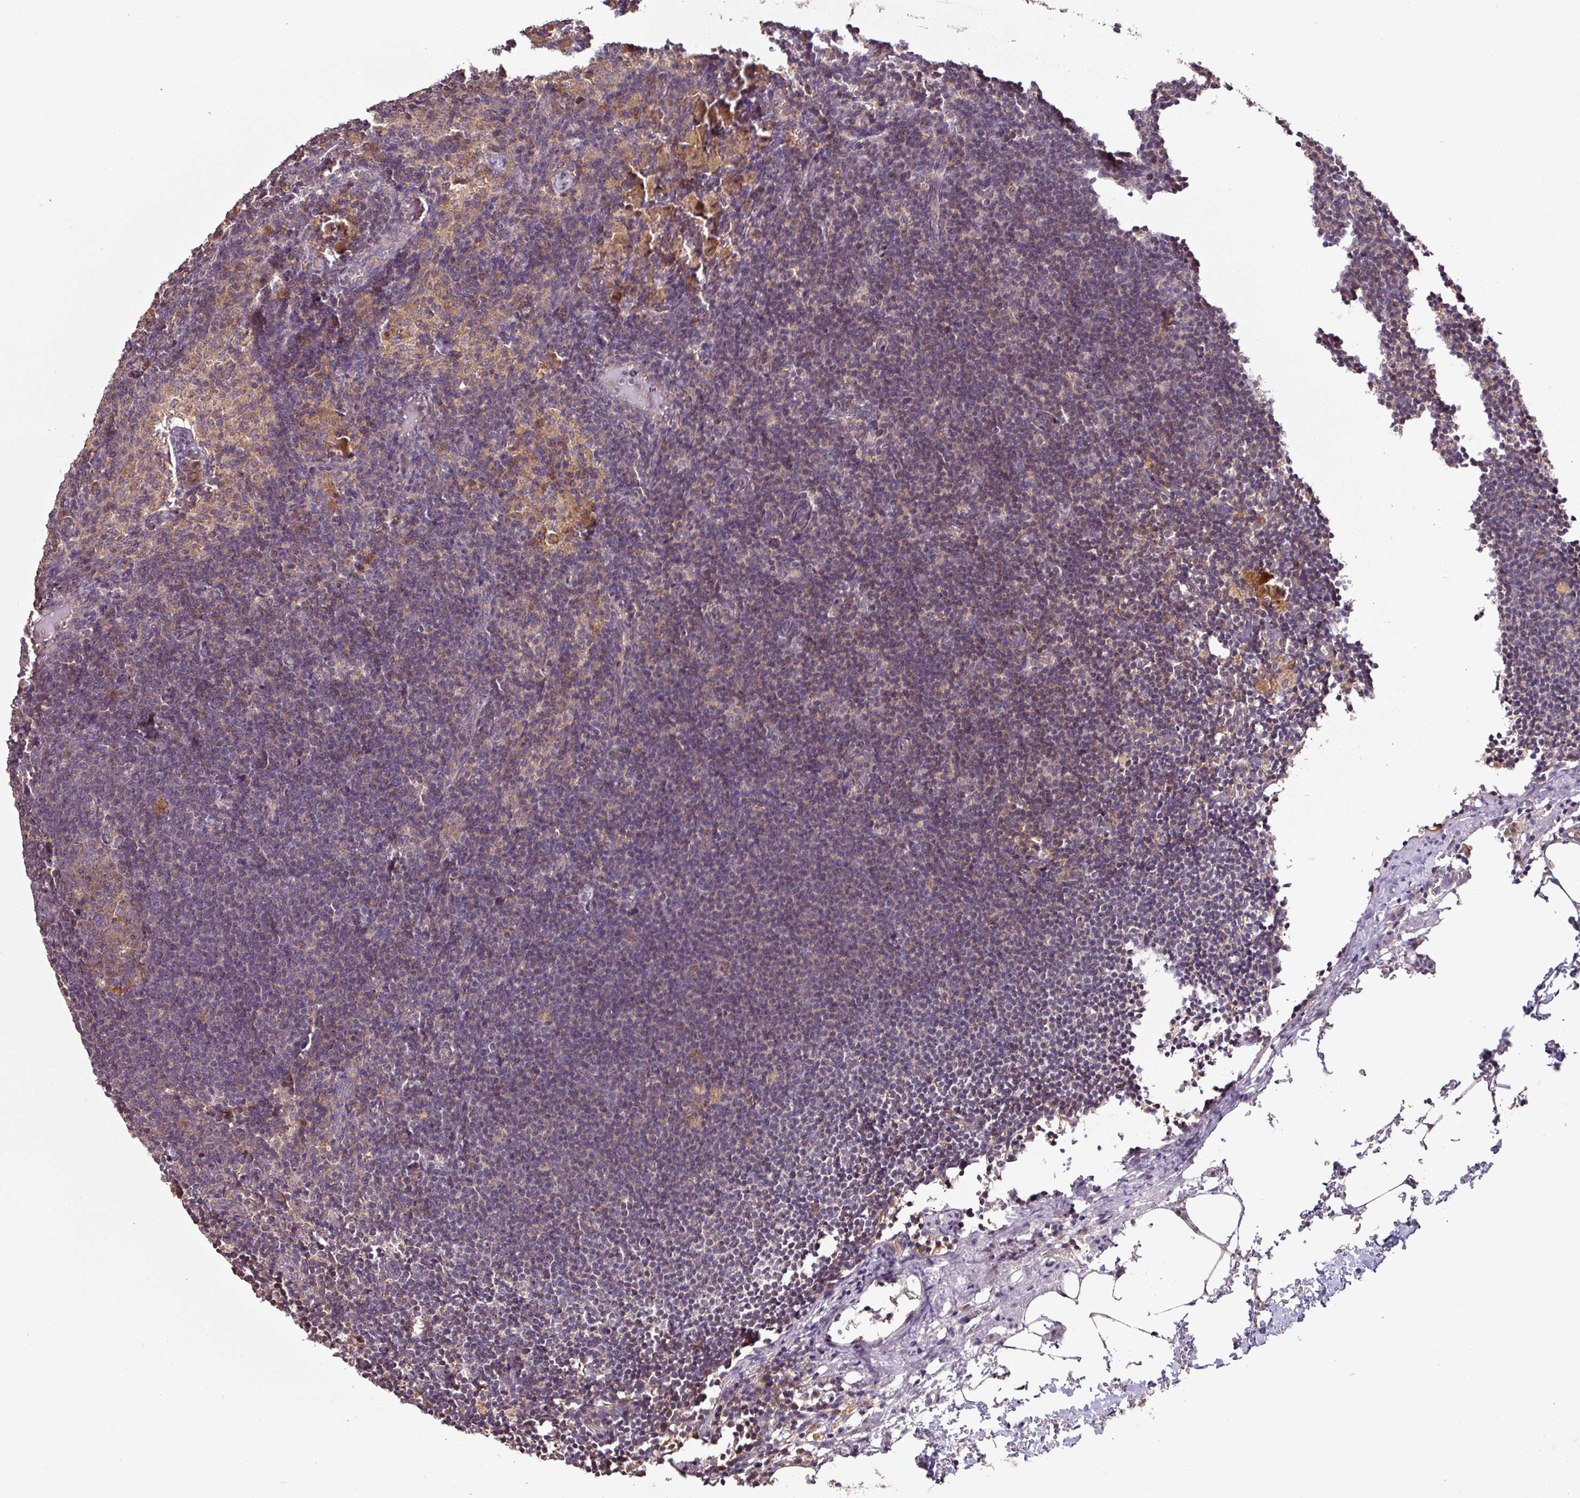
{"staining": {"intensity": "moderate", "quantity": "<25%", "location": "cytoplasmic/membranous"}, "tissue": "lymph node", "cell_type": "Germinal center cells", "image_type": "normal", "snomed": [{"axis": "morphology", "description": "Normal tissue, NOS"}, {"axis": "topography", "description": "Lymph node"}], "caption": "DAB immunohistochemical staining of unremarkable human lymph node exhibits moderate cytoplasmic/membranous protein staining in about <25% of germinal center cells. (IHC, brightfield microscopy, high magnification).", "gene": "MRRF", "patient": {"sex": "male", "age": 49}}